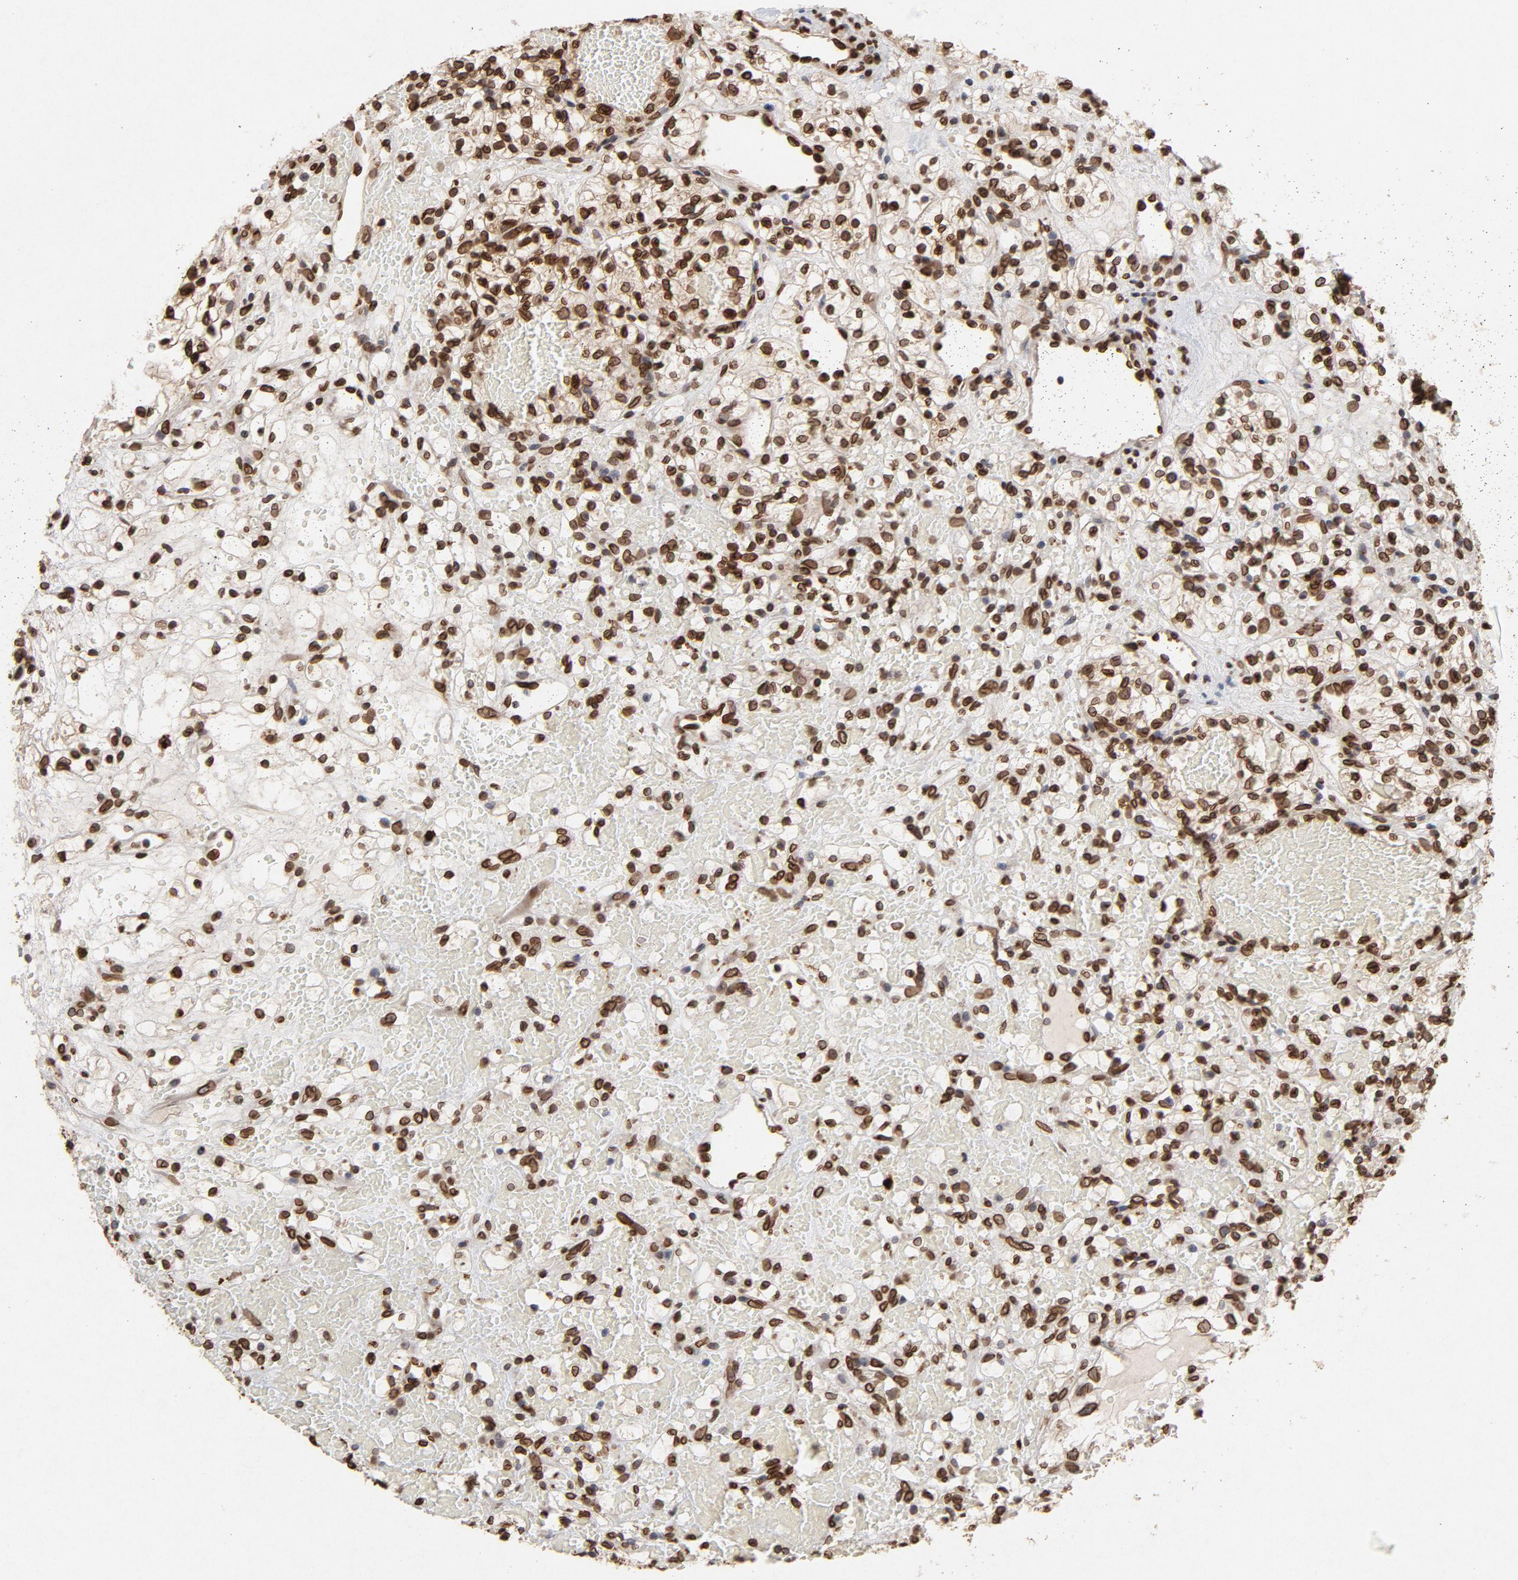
{"staining": {"intensity": "strong", "quantity": ">75%", "location": "cytoplasmic/membranous,nuclear"}, "tissue": "renal cancer", "cell_type": "Tumor cells", "image_type": "cancer", "snomed": [{"axis": "morphology", "description": "Adenocarcinoma, NOS"}, {"axis": "topography", "description": "Kidney"}], "caption": "A brown stain shows strong cytoplasmic/membranous and nuclear staining of a protein in renal cancer (adenocarcinoma) tumor cells.", "gene": "LMNA", "patient": {"sex": "female", "age": 60}}